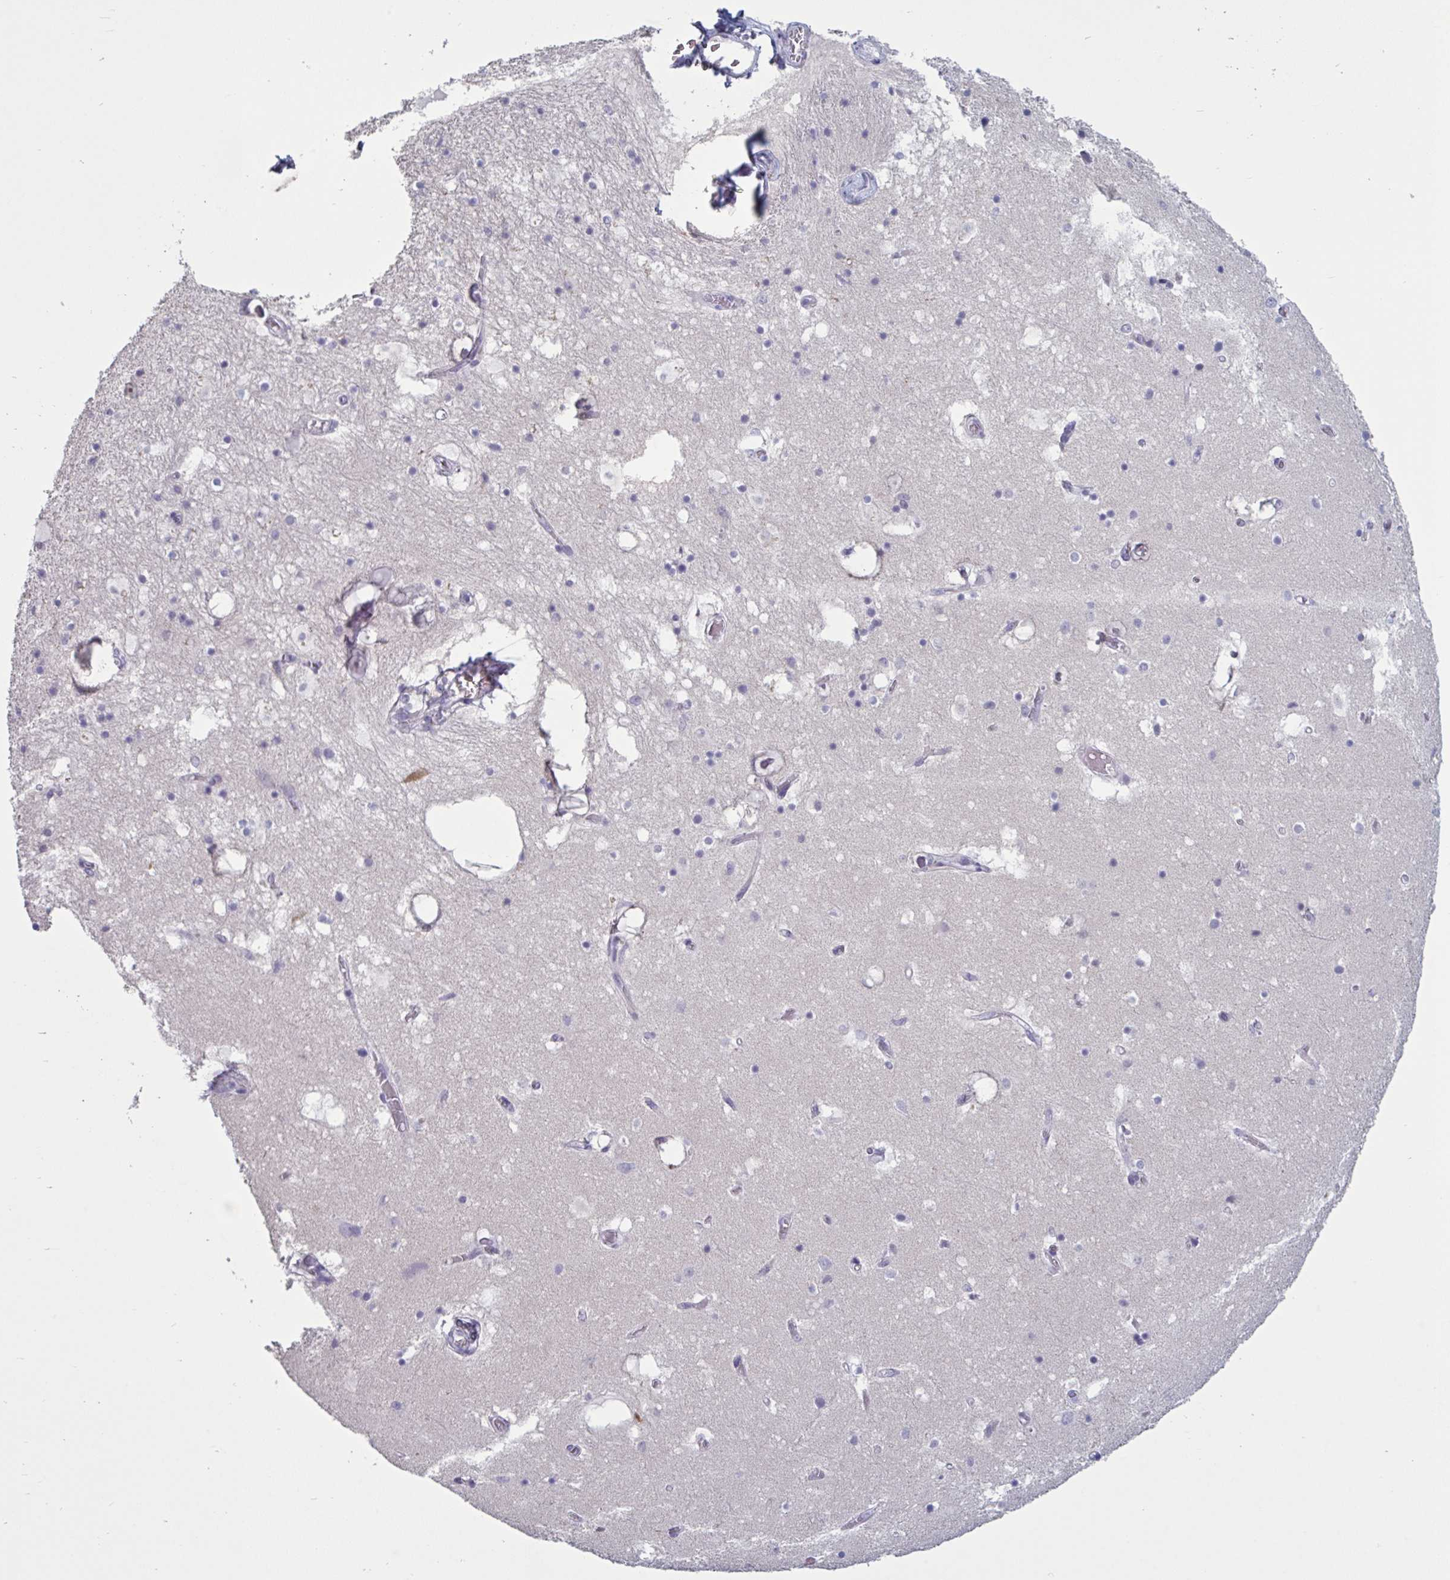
{"staining": {"intensity": "negative", "quantity": "none", "location": "none"}, "tissue": "hippocampus", "cell_type": "Glial cells", "image_type": "normal", "snomed": [{"axis": "morphology", "description": "Normal tissue, NOS"}, {"axis": "topography", "description": "Hippocampus"}], "caption": "There is no significant expression in glial cells of hippocampus. (Stains: DAB IHC with hematoxylin counter stain, Microscopy: brightfield microscopy at high magnification).", "gene": "NDUFC2", "patient": {"sex": "female", "age": 52}}